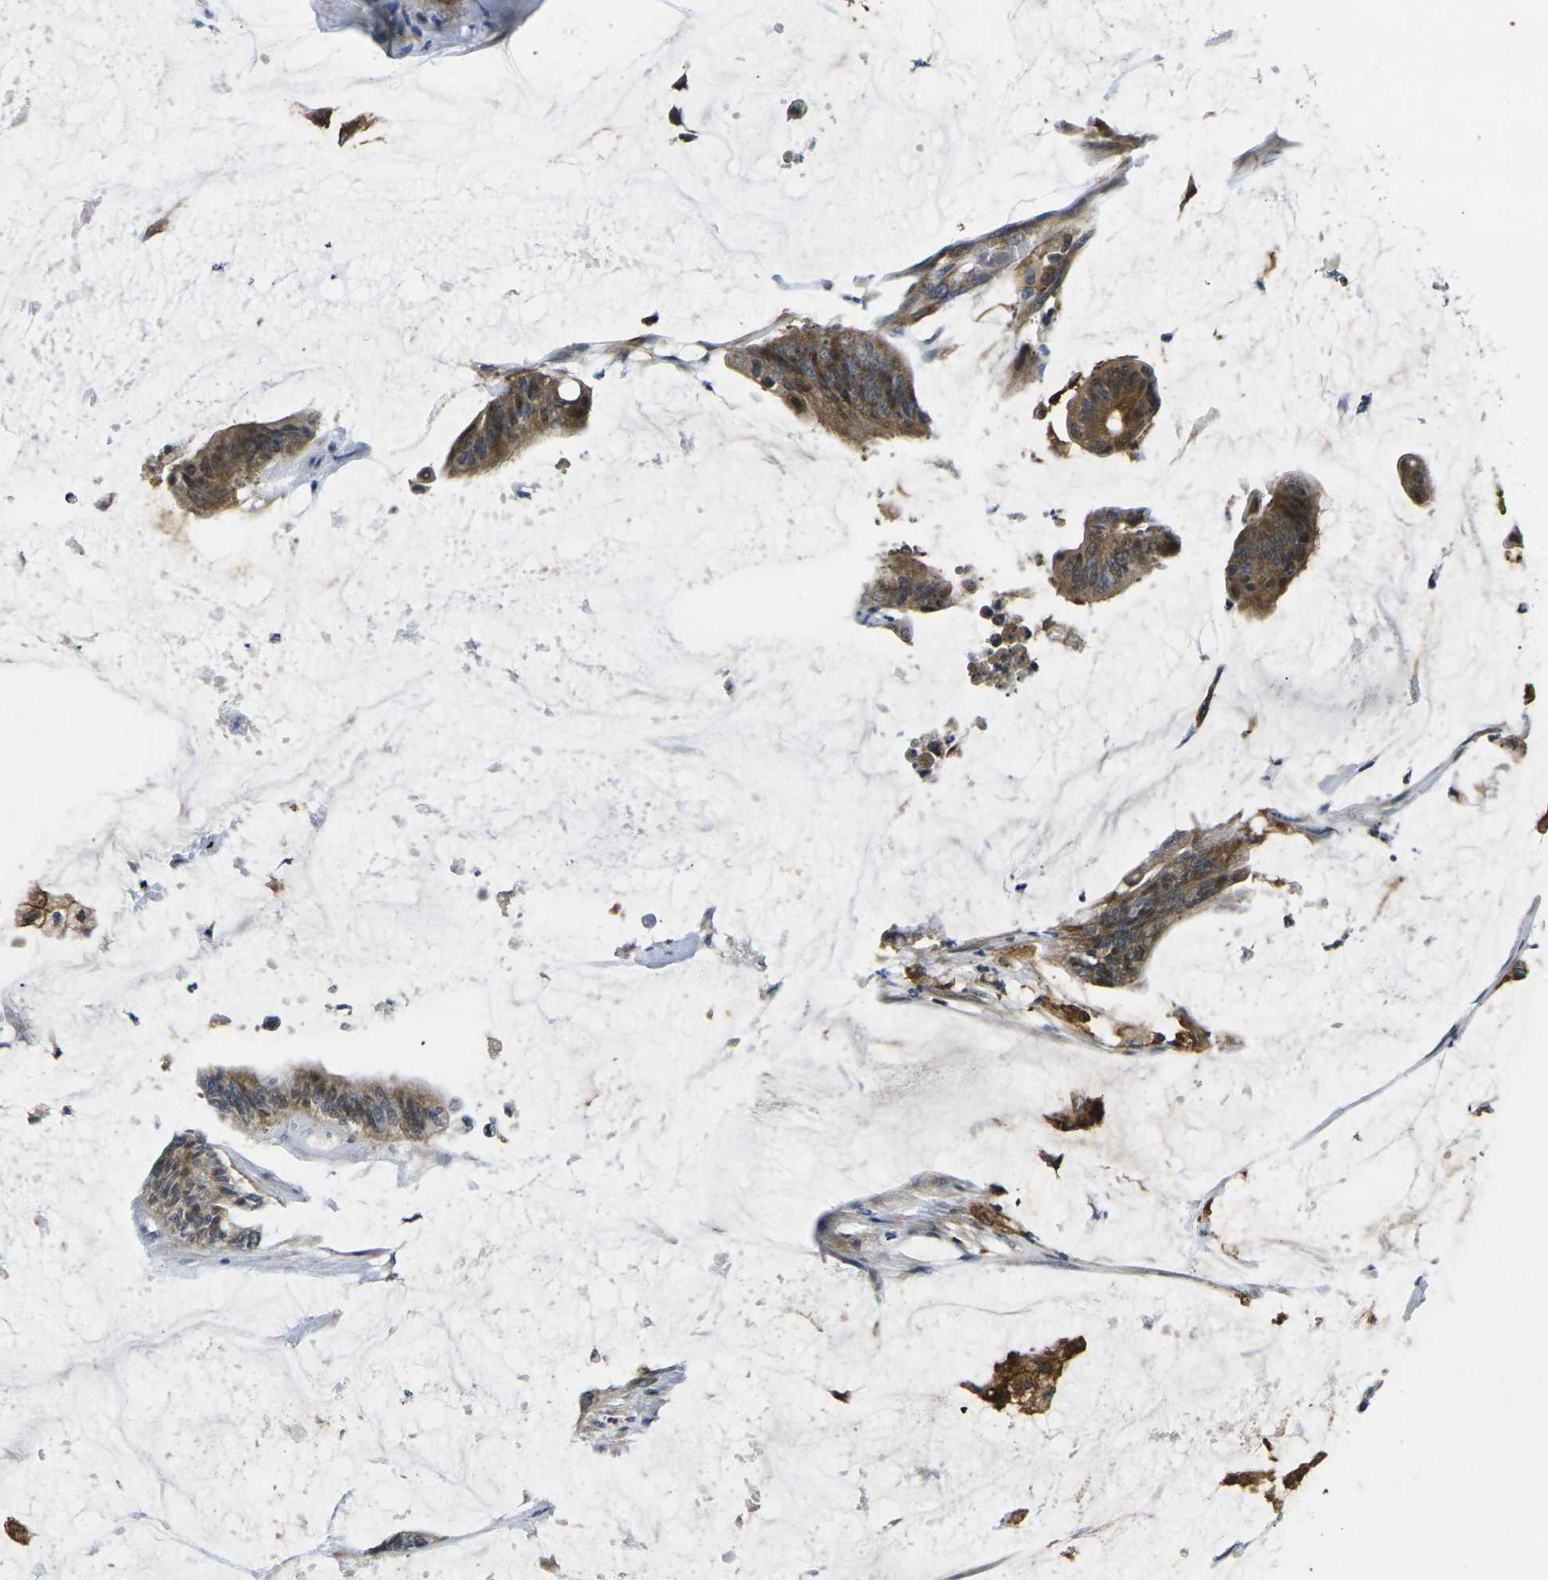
{"staining": {"intensity": "moderate", "quantity": ">75%", "location": "cytoplasmic/membranous"}, "tissue": "colorectal cancer", "cell_type": "Tumor cells", "image_type": "cancer", "snomed": [{"axis": "morphology", "description": "Adenocarcinoma, NOS"}, {"axis": "topography", "description": "Rectum"}], "caption": "Immunohistochemical staining of colorectal cancer displays medium levels of moderate cytoplasmic/membranous staining in about >75% of tumor cells.", "gene": "ROBO2", "patient": {"sex": "female", "age": 66}}